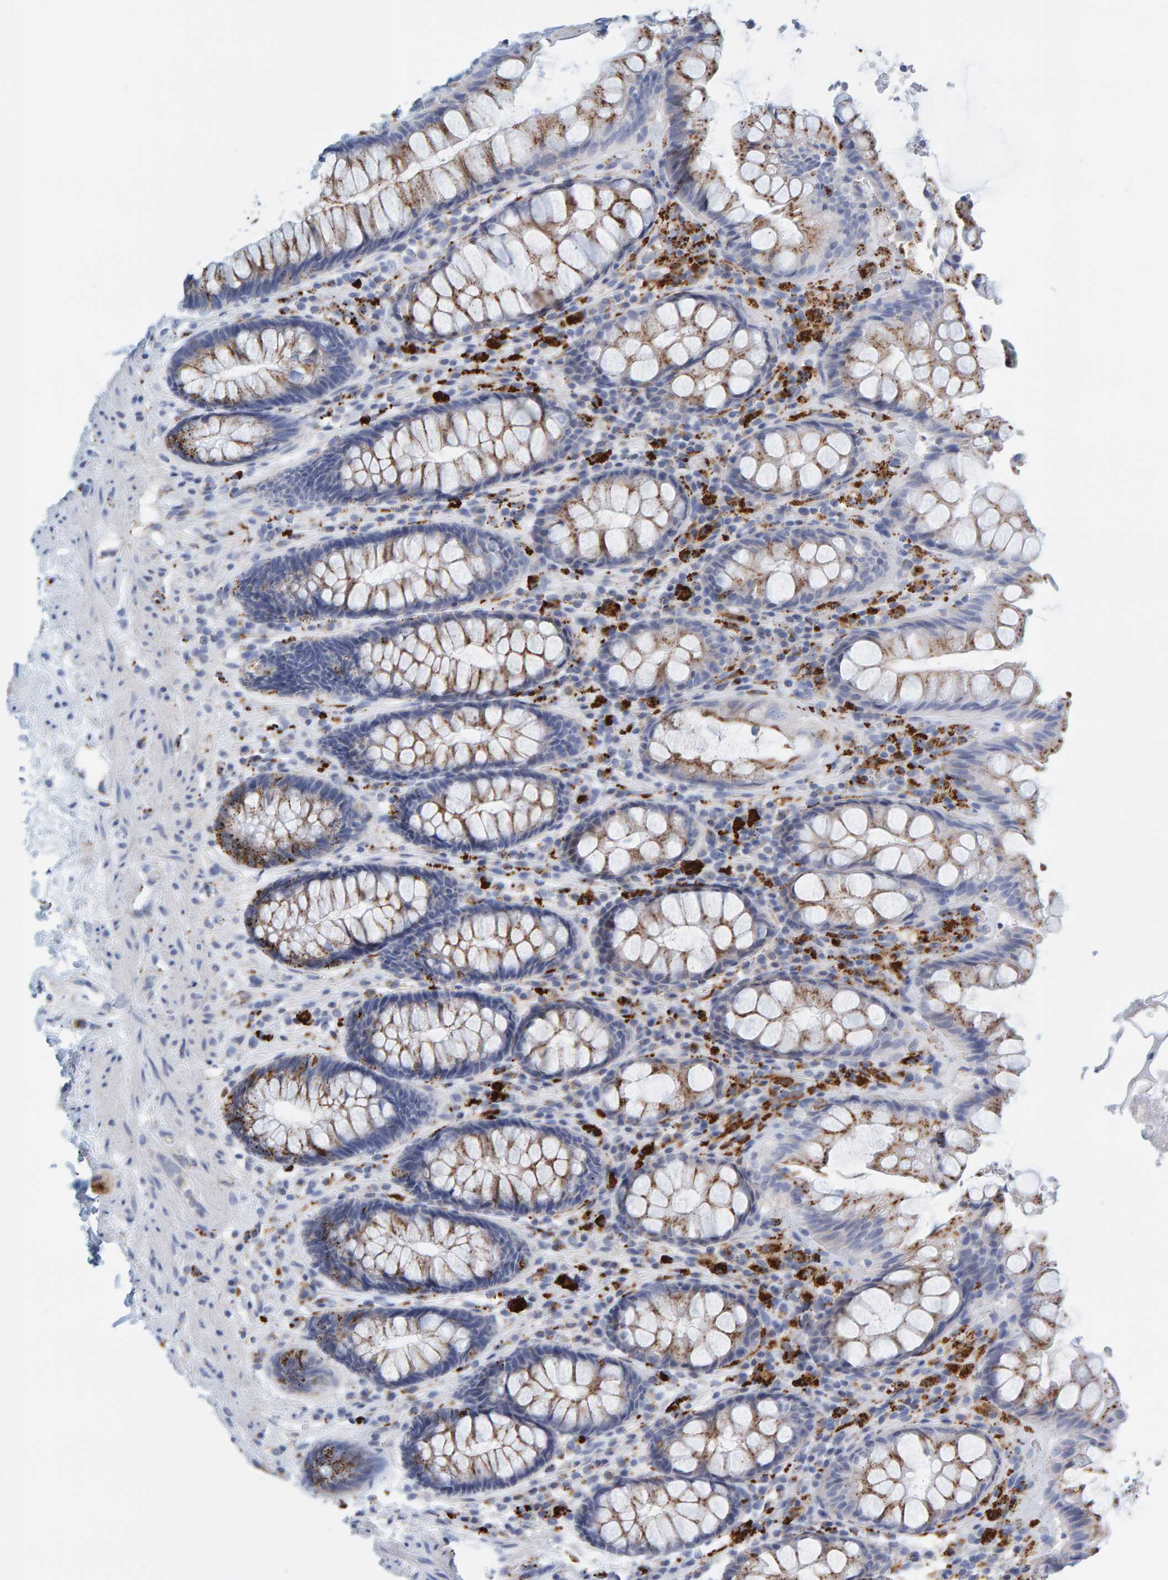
{"staining": {"intensity": "moderate", "quantity": "25%-75%", "location": "cytoplasmic/membranous"}, "tissue": "rectum", "cell_type": "Glandular cells", "image_type": "normal", "snomed": [{"axis": "morphology", "description": "Normal tissue, NOS"}, {"axis": "topography", "description": "Rectum"}], "caption": "This is an image of immunohistochemistry (IHC) staining of normal rectum, which shows moderate positivity in the cytoplasmic/membranous of glandular cells.", "gene": "BIN3", "patient": {"sex": "male", "age": 64}}